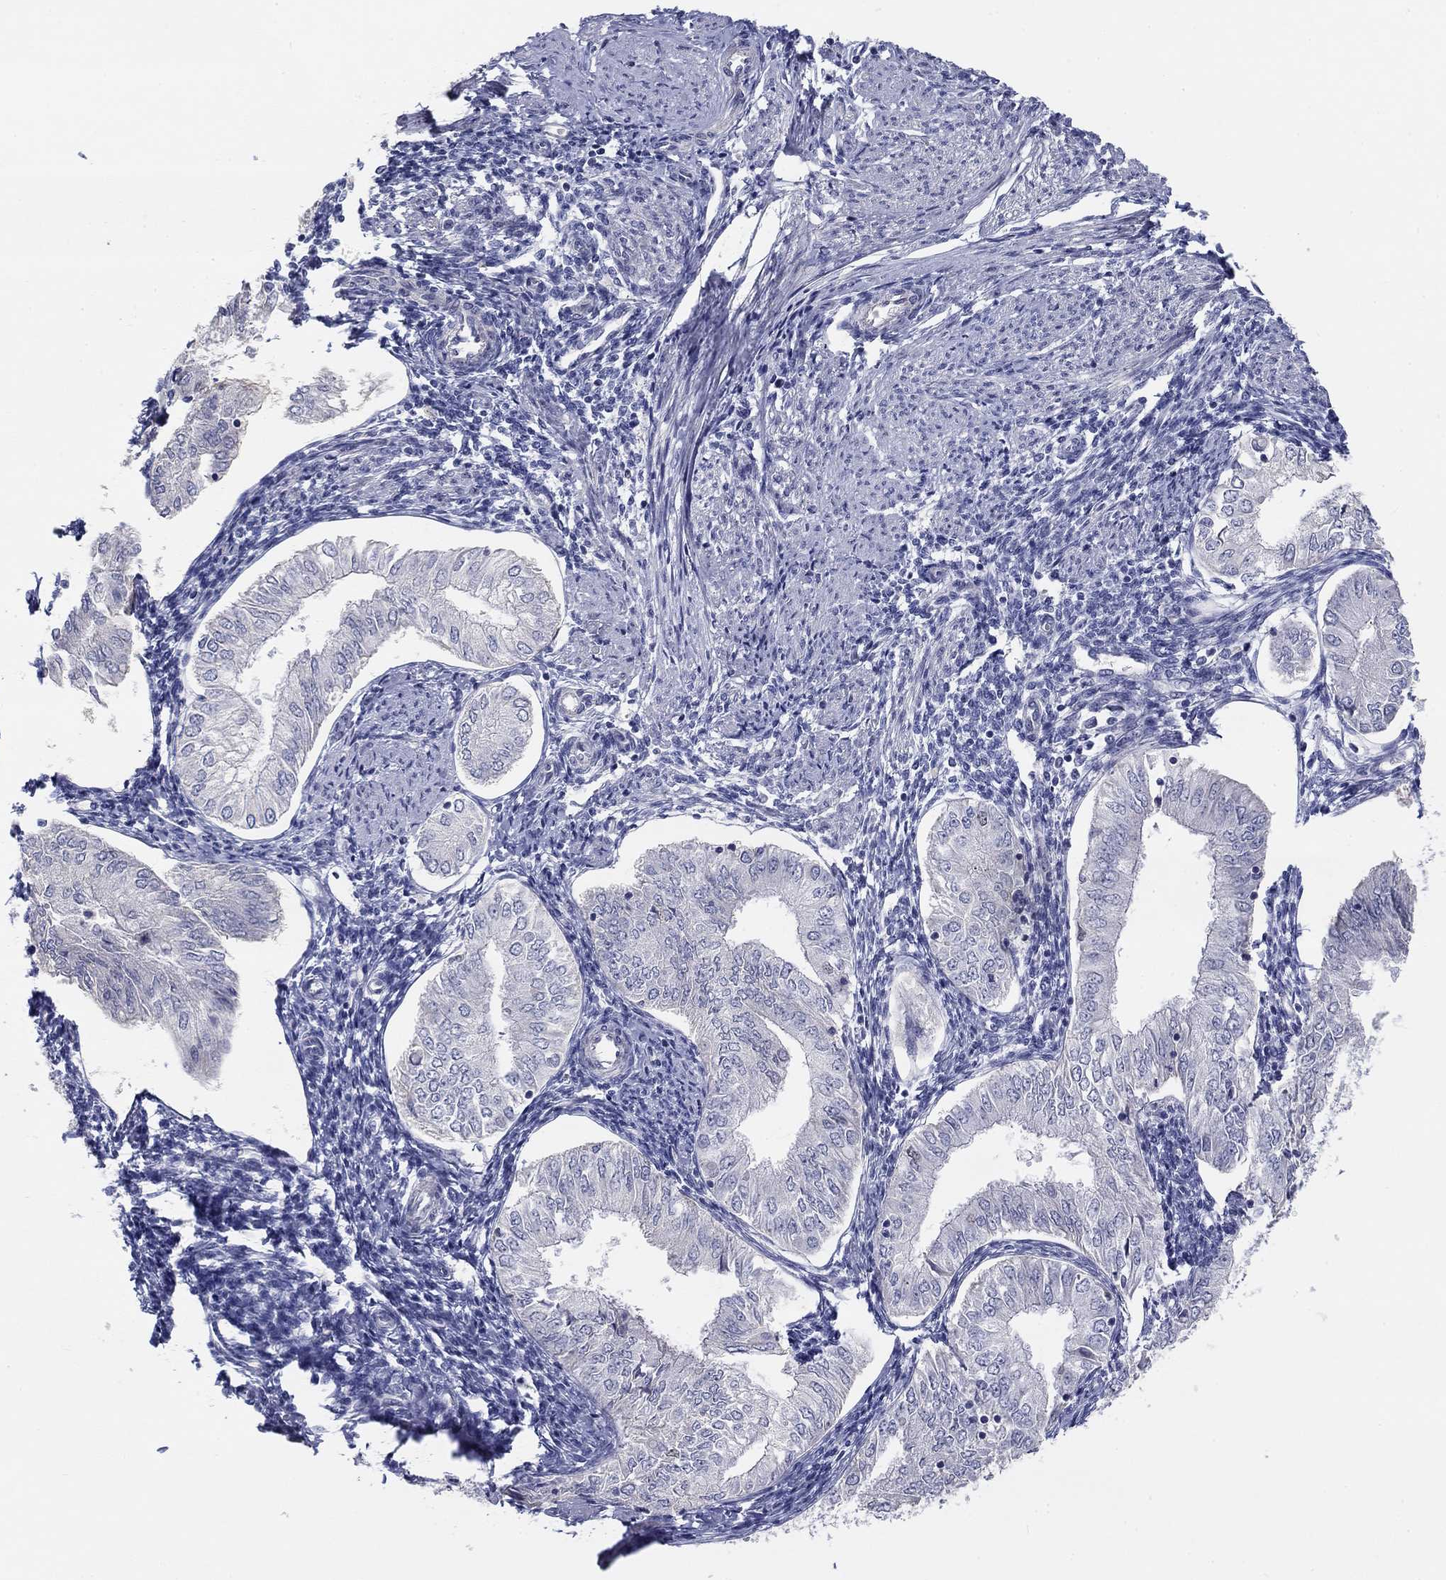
{"staining": {"intensity": "negative", "quantity": "none", "location": "none"}, "tissue": "endometrial cancer", "cell_type": "Tumor cells", "image_type": "cancer", "snomed": [{"axis": "morphology", "description": "Adenocarcinoma, NOS"}, {"axis": "topography", "description": "Endometrium"}], "caption": "The IHC photomicrograph has no significant expression in tumor cells of endometrial adenocarcinoma tissue. (DAB (3,3'-diaminobenzidine) immunohistochemistry (IHC) visualized using brightfield microscopy, high magnification).", "gene": "PRC1", "patient": {"sex": "female", "age": 53}}